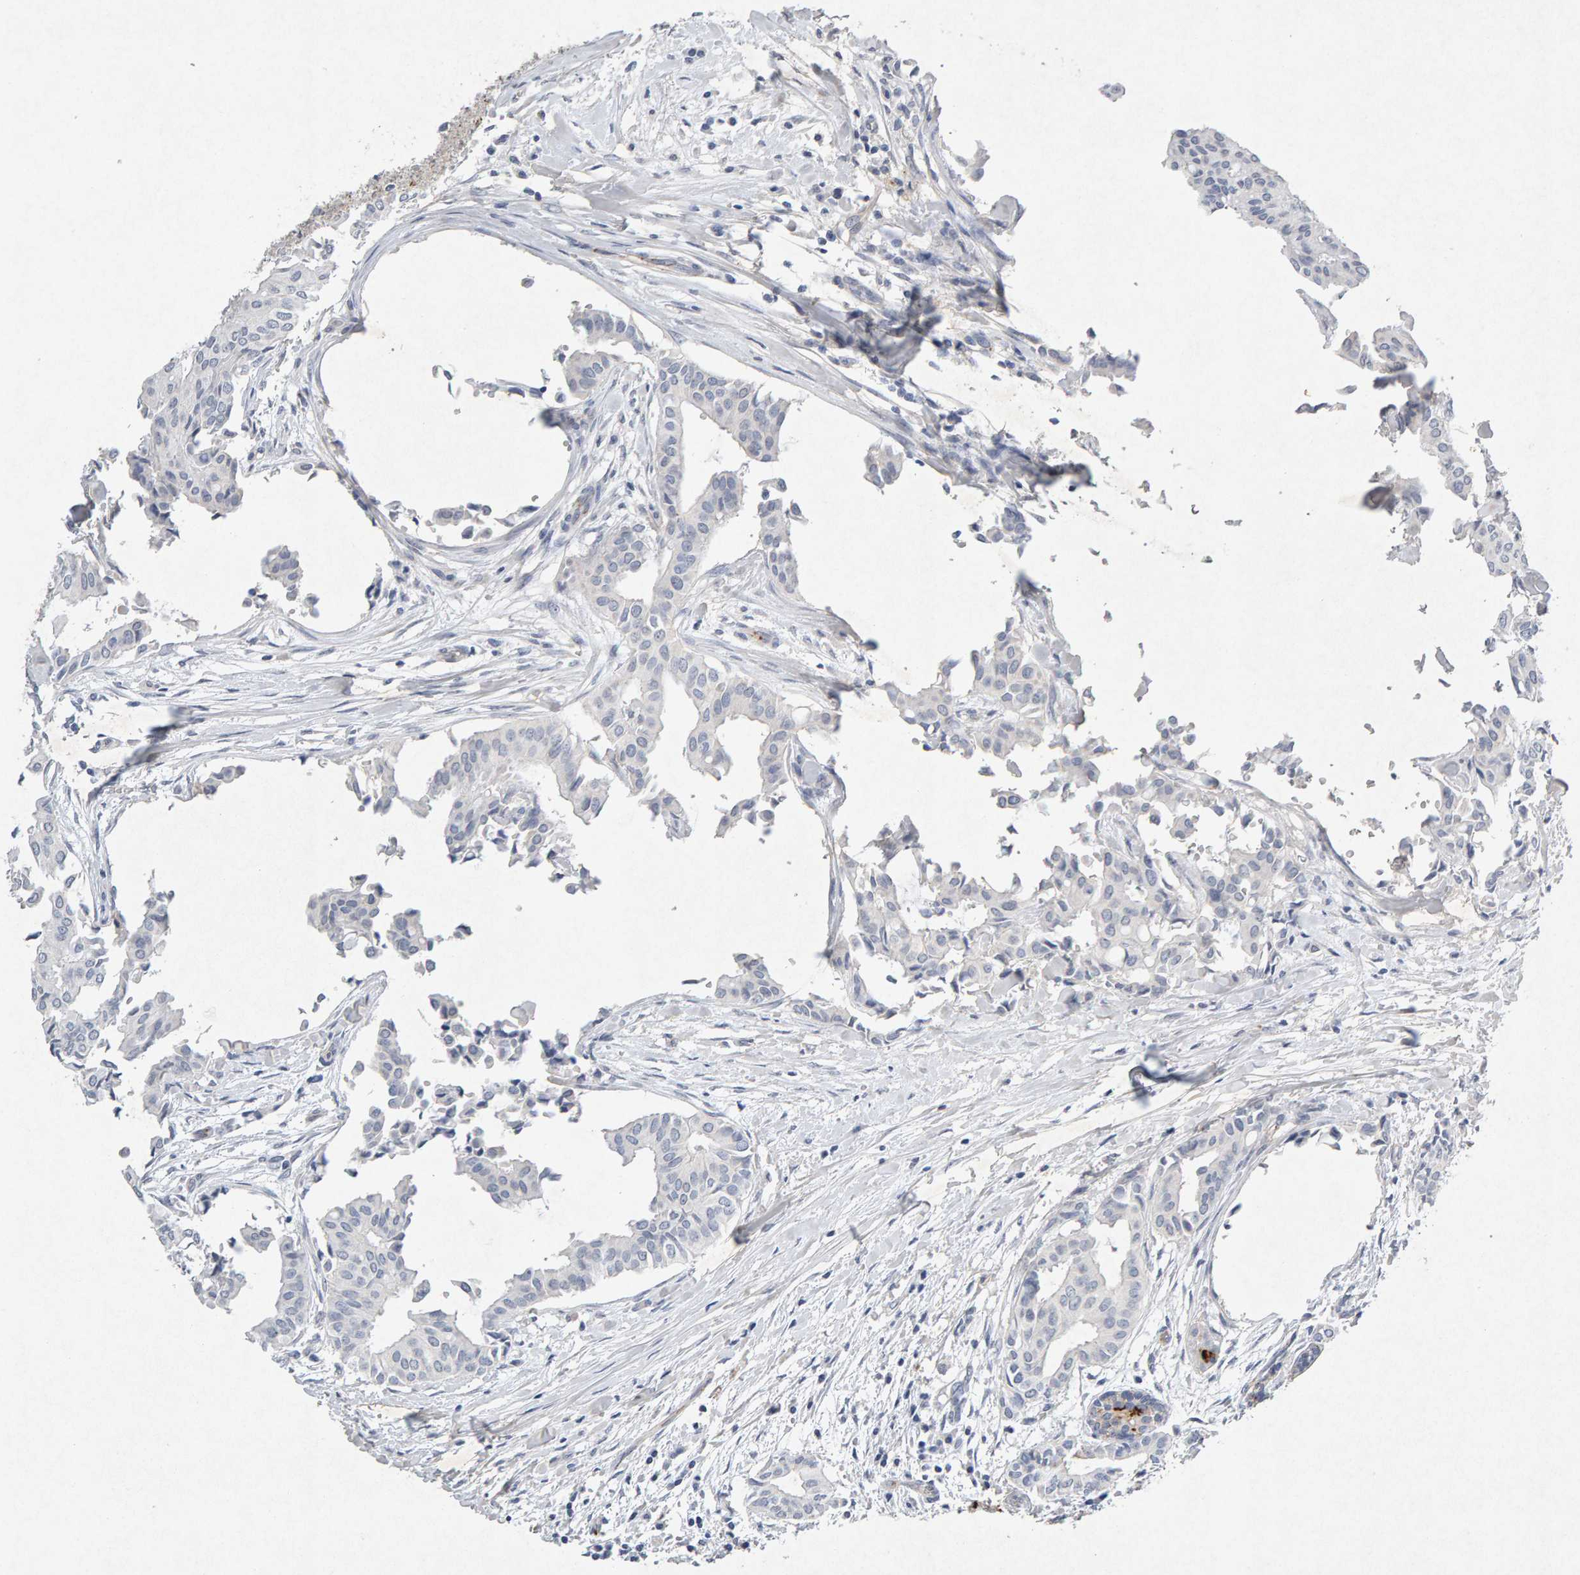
{"staining": {"intensity": "moderate", "quantity": "<25%", "location": "cytoplasmic/membranous"}, "tissue": "head and neck cancer", "cell_type": "Tumor cells", "image_type": "cancer", "snomed": [{"axis": "morphology", "description": "Adenocarcinoma, NOS"}, {"axis": "topography", "description": "Salivary gland"}, {"axis": "topography", "description": "Head-Neck"}], "caption": "This histopathology image reveals immunohistochemistry (IHC) staining of head and neck cancer, with low moderate cytoplasmic/membranous staining in about <25% of tumor cells.", "gene": "PTPRM", "patient": {"sex": "female", "age": 59}}